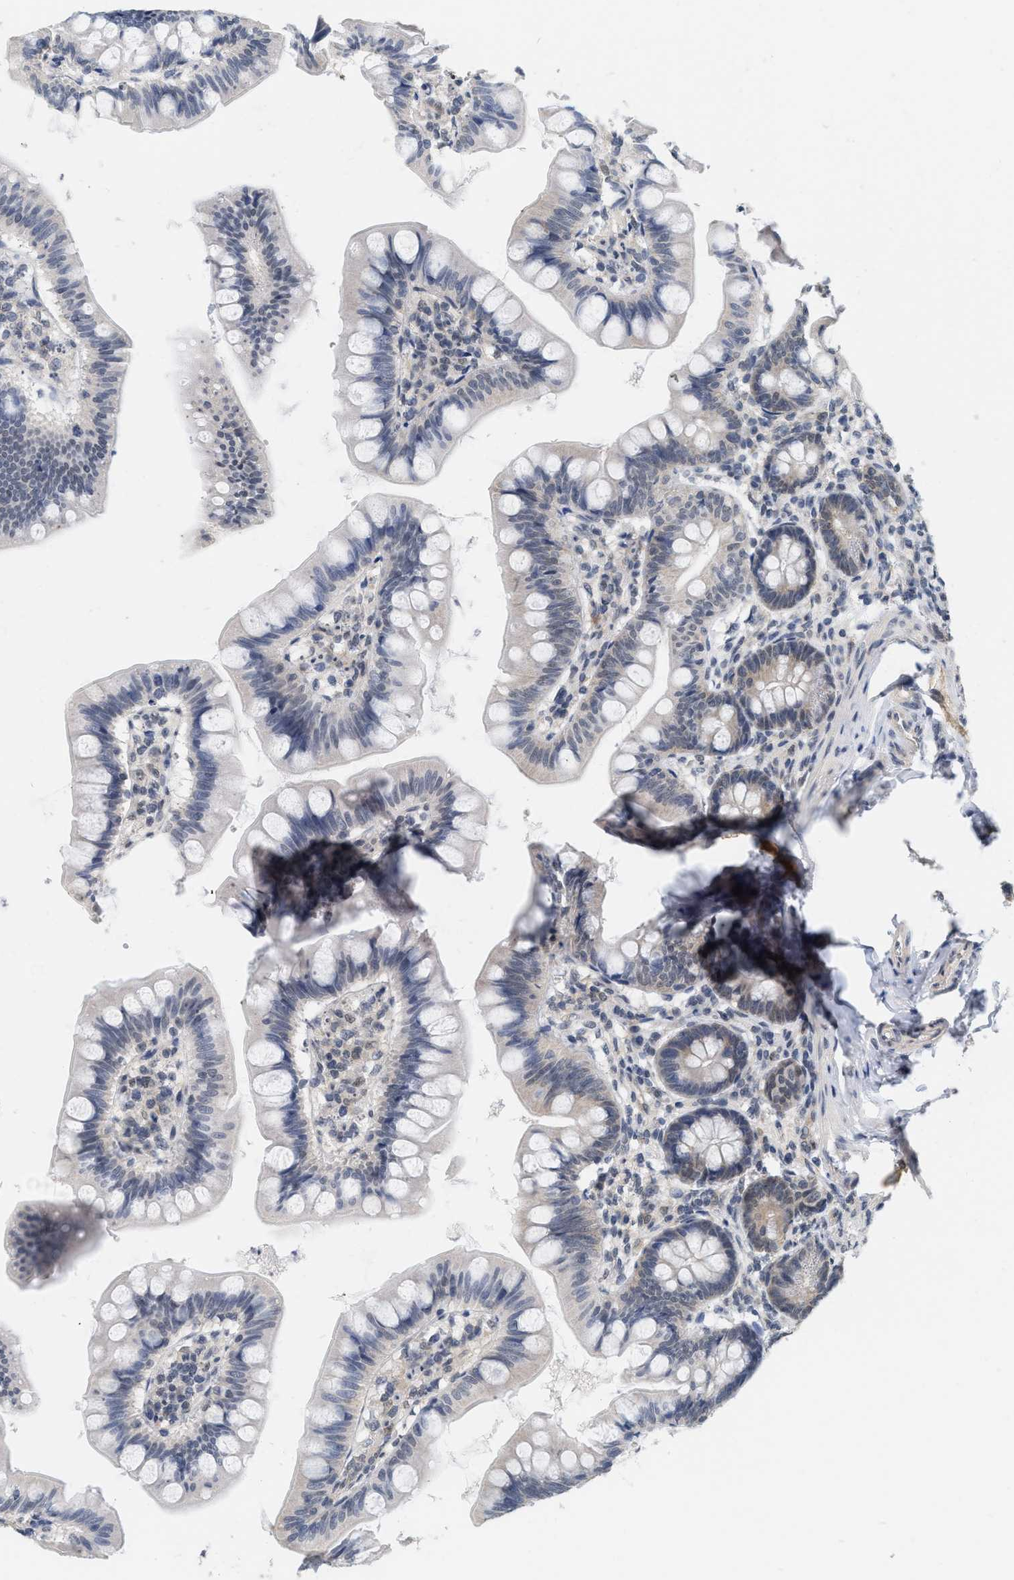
{"staining": {"intensity": "moderate", "quantity": "<25%", "location": "nuclear"}, "tissue": "small intestine", "cell_type": "Glandular cells", "image_type": "normal", "snomed": [{"axis": "morphology", "description": "Normal tissue, NOS"}, {"axis": "topography", "description": "Small intestine"}], "caption": "Immunohistochemistry image of normal small intestine stained for a protein (brown), which displays low levels of moderate nuclear expression in about <25% of glandular cells.", "gene": "RUVBL1", "patient": {"sex": "male", "age": 7}}